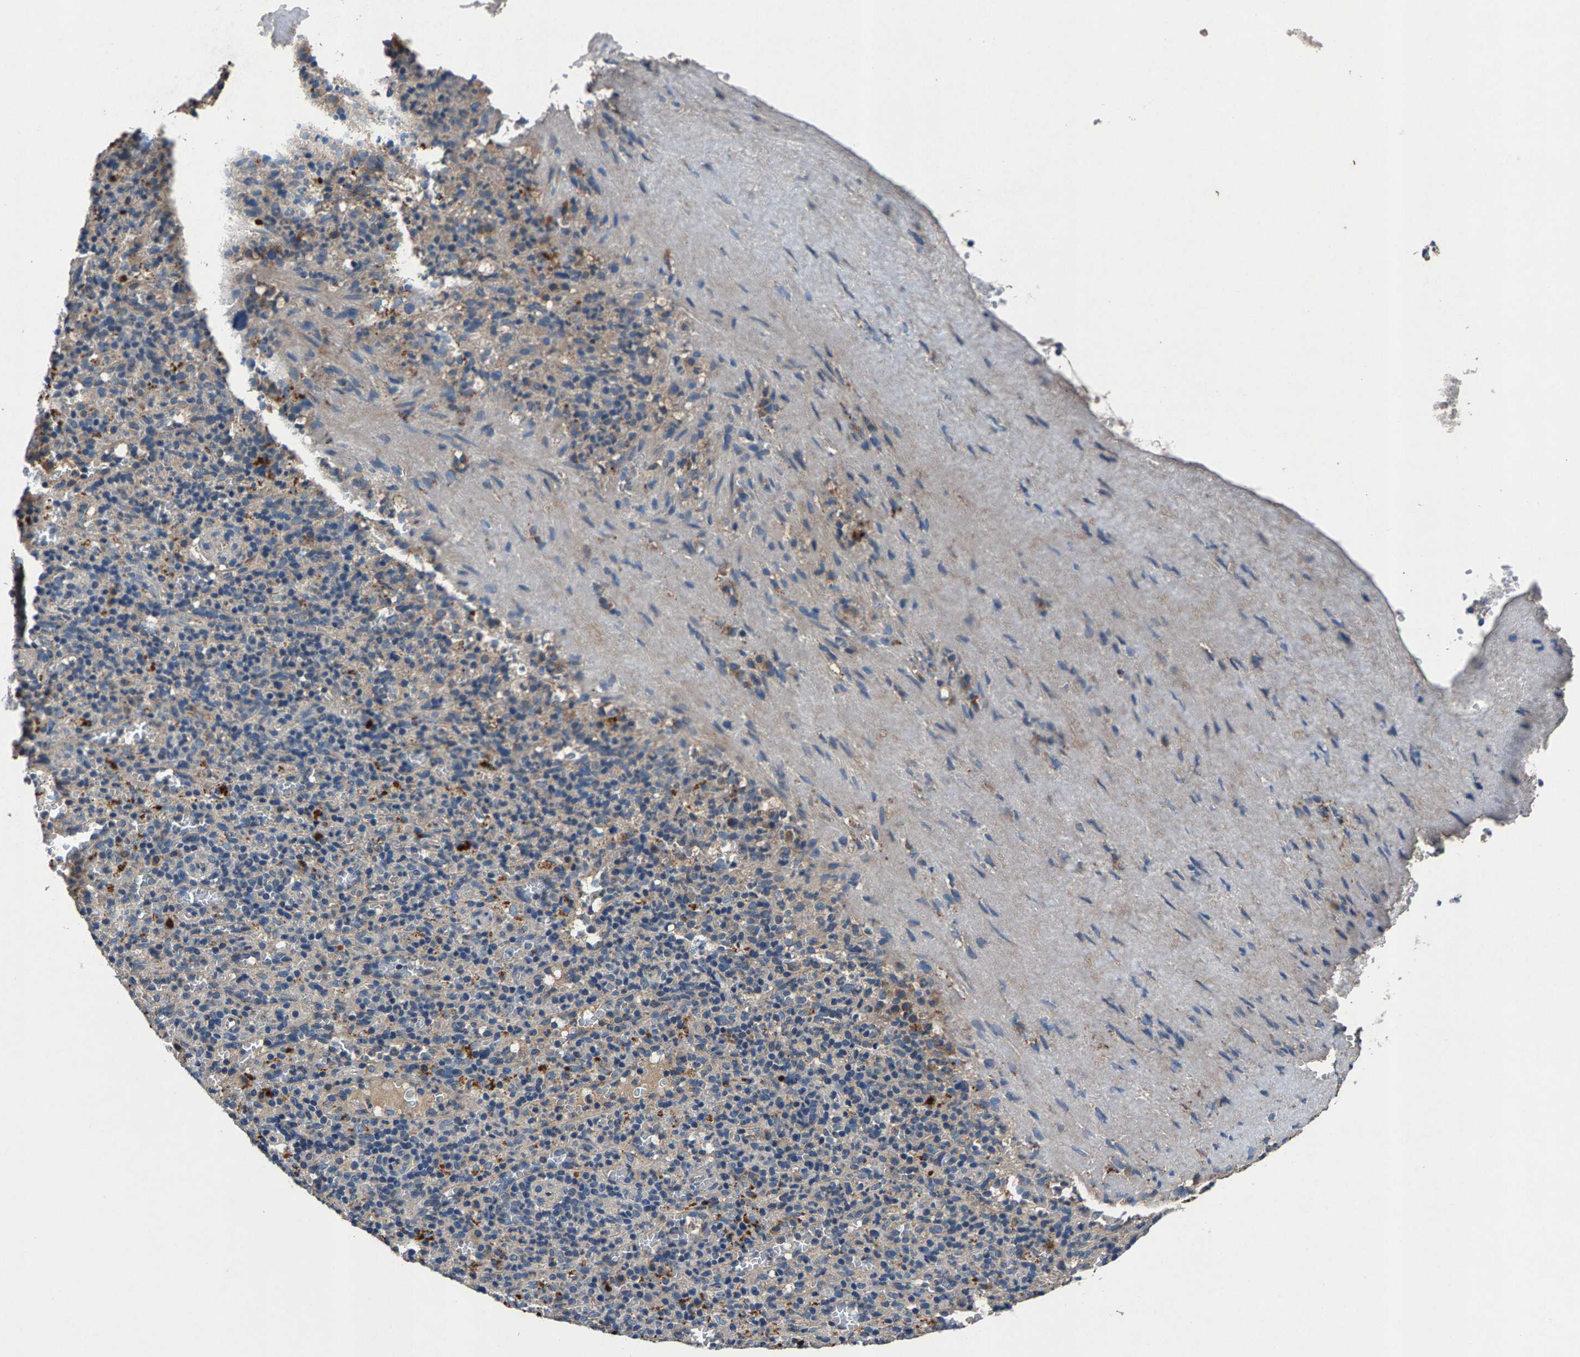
{"staining": {"intensity": "moderate", "quantity": "<25%", "location": "cytoplasmic/membranous"}, "tissue": "spleen", "cell_type": "Cells in red pulp", "image_type": "normal", "snomed": [{"axis": "morphology", "description": "Normal tissue, NOS"}, {"axis": "topography", "description": "Spleen"}], "caption": "Moderate cytoplasmic/membranous expression for a protein is present in about <25% of cells in red pulp of benign spleen using immunohistochemistry (IHC).", "gene": "PRXL2C", "patient": {"sex": "female", "age": 74}}